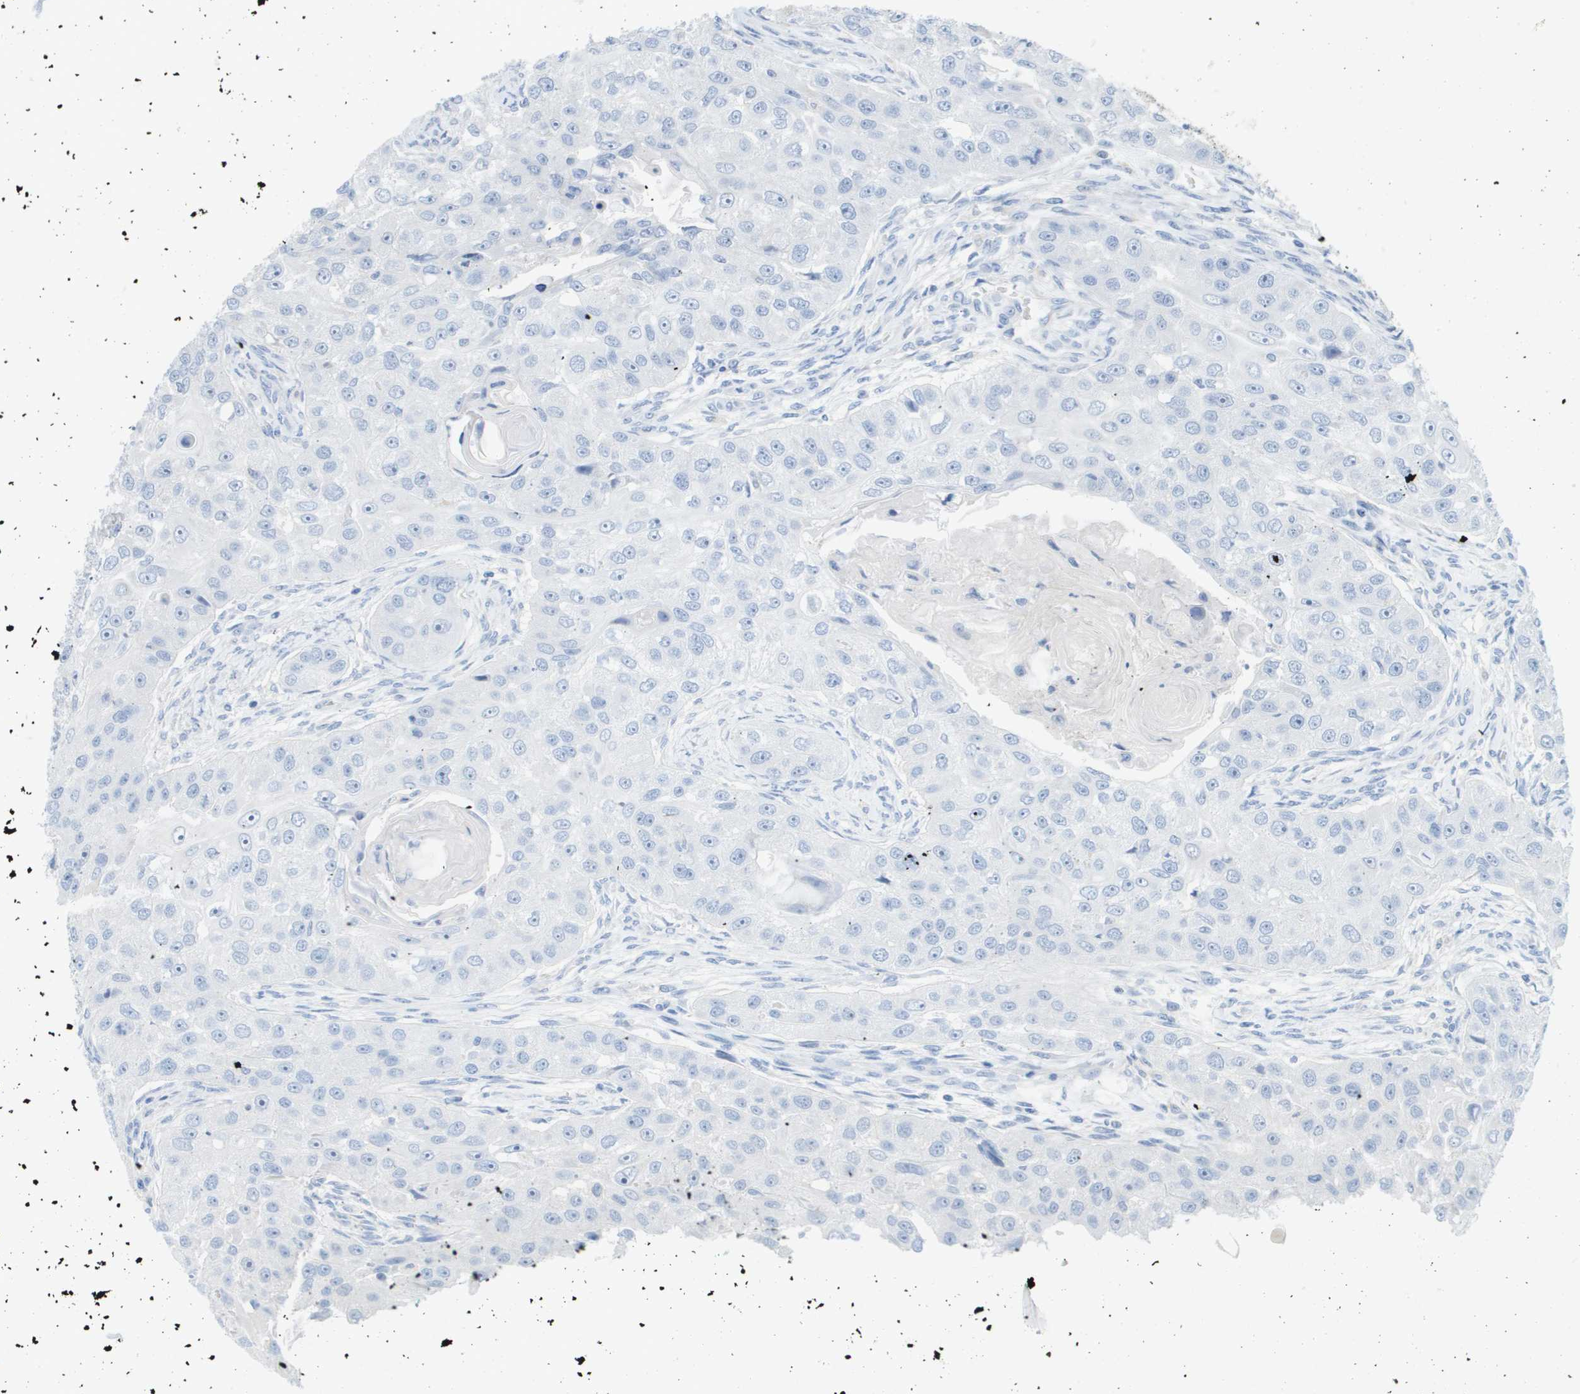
{"staining": {"intensity": "negative", "quantity": "none", "location": "none"}, "tissue": "head and neck cancer", "cell_type": "Tumor cells", "image_type": "cancer", "snomed": [{"axis": "morphology", "description": "Normal tissue, NOS"}, {"axis": "morphology", "description": "Squamous cell carcinoma, NOS"}, {"axis": "topography", "description": "Skeletal muscle"}, {"axis": "topography", "description": "Head-Neck"}], "caption": "Immunohistochemistry (IHC) histopathology image of squamous cell carcinoma (head and neck) stained for a protein (brown), which demonstrates no positivity in tumor cells. Brightfield microscopy of IHC stained with DAB (3,3'-diaminobenzidine) (brown) and hematoxylin (blue), captured at high magnification.", "gene": "MYL3", "patient": {"sex": "male", "age": 51}}